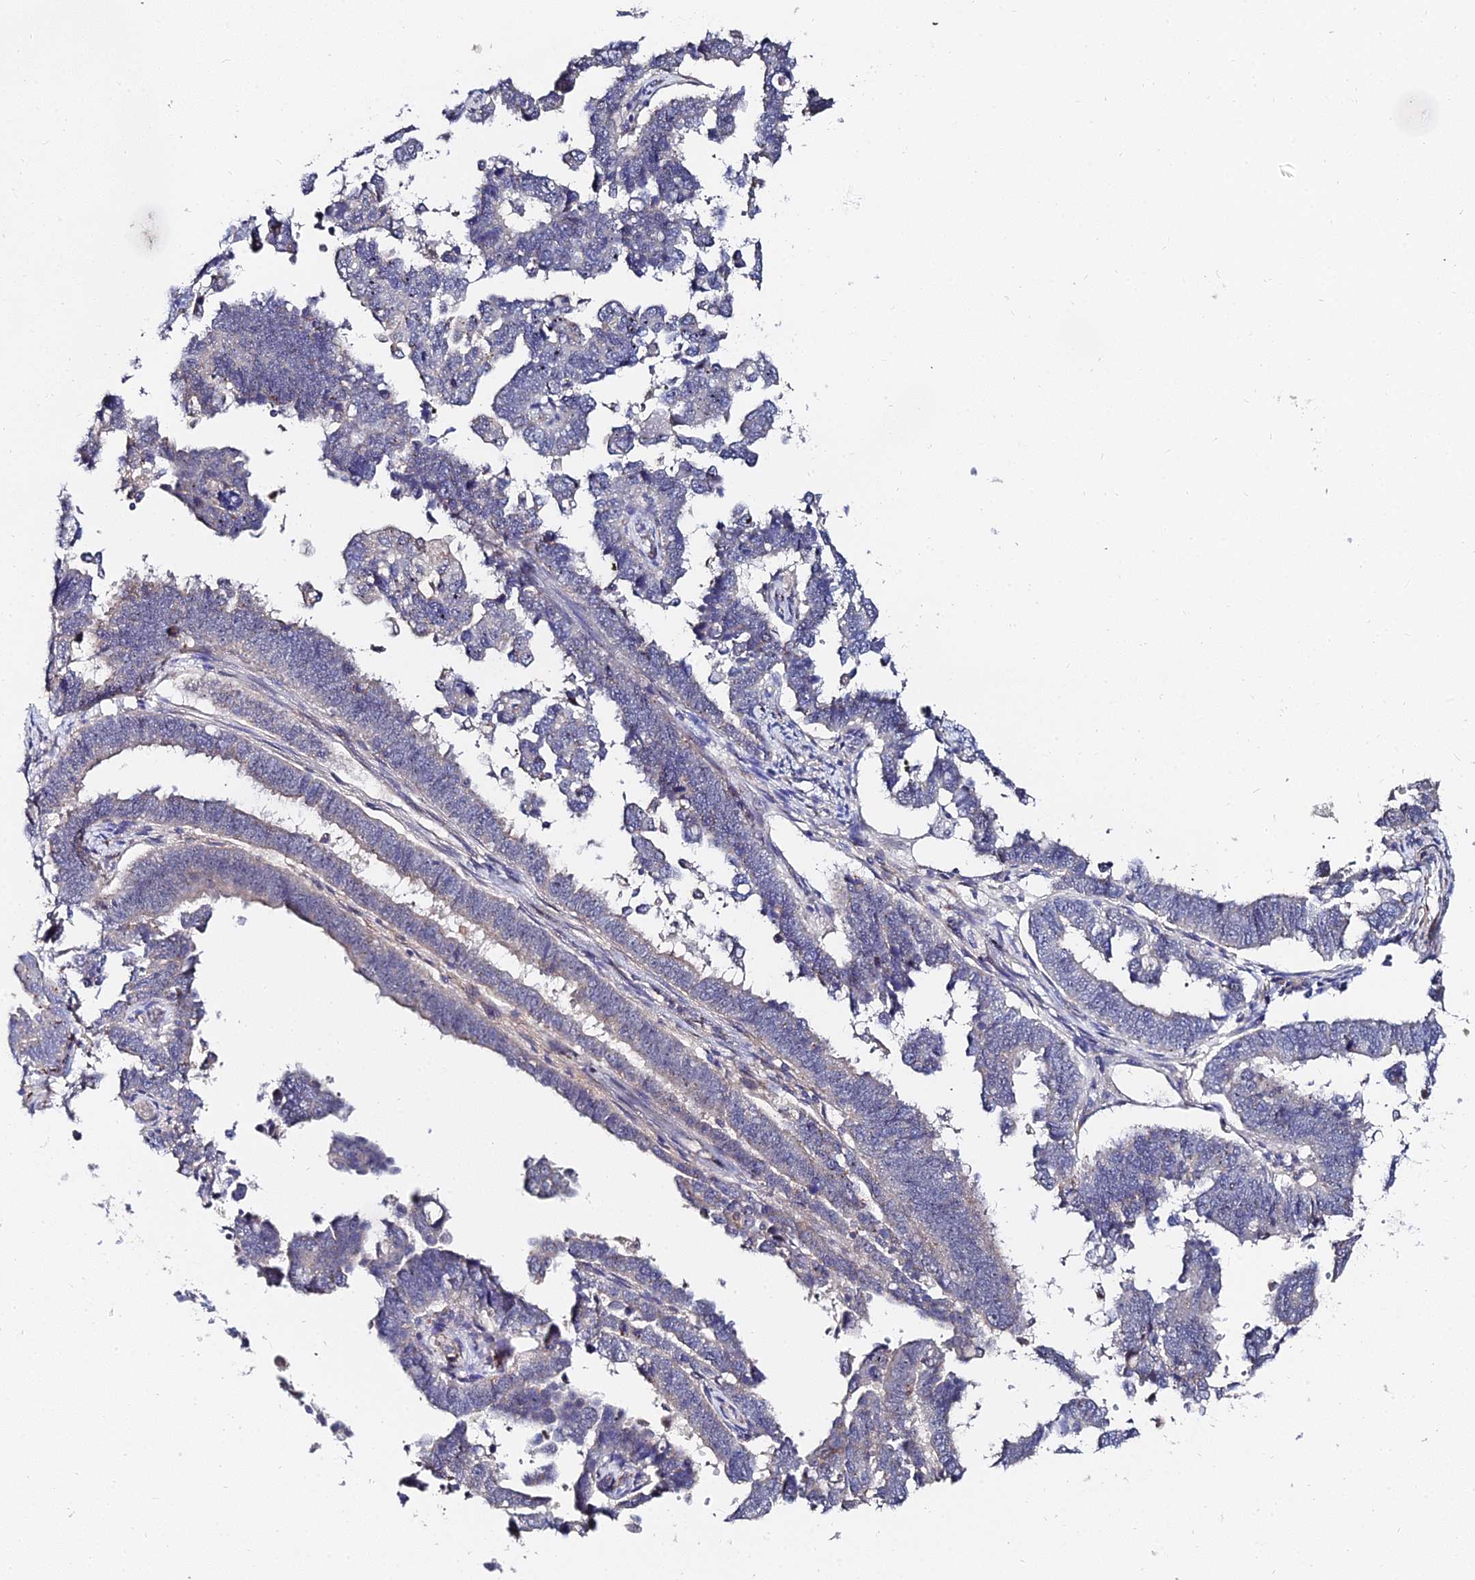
{"staining": {"intensity": "weak", "quantity": "<25%", "location": "cytoplasmic/membranous"}, "tissue": "endometrial cancer", "cell_type": "Tumor cells", "image_type": "cancer", "snomed": [{"axis": "morphology", "description": "Adenocarcinoma, NOS"}, {"axis": "topography", "description": "Endometrium"}], "caption": "Human endometrial adenocarcinoma stained for a protein using immunohistochemistry (IHC) shows no expression in tumor cells.", "gene": "BORCS8", "patient": {"sex": "female", "age": 75}}